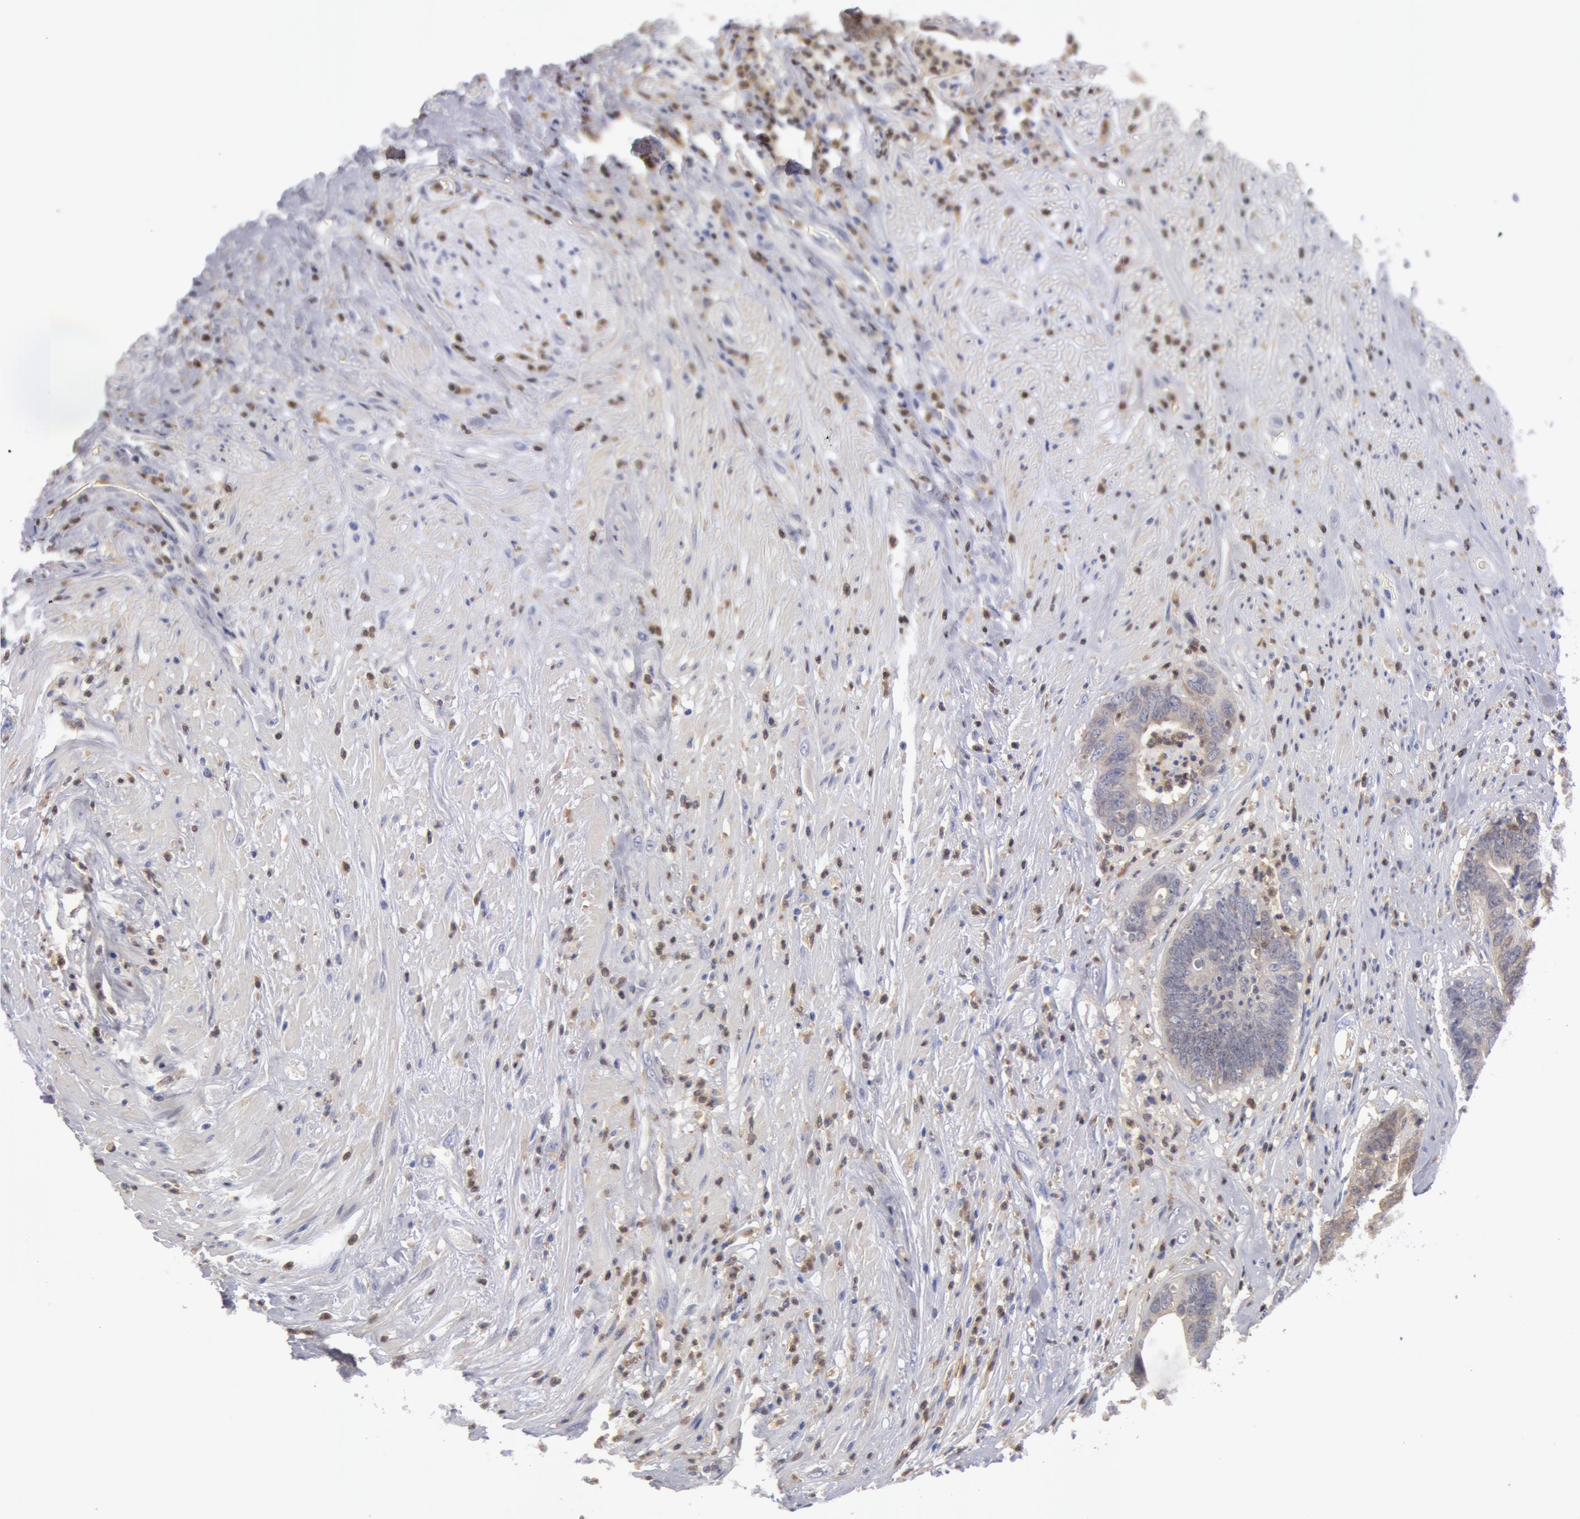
{"staining": {"intensity": "weak", "quantity": ">75%", "location": "cytoplasmic/membranous"}, "tissue": "colorectal cancer", "cell_type": "Tumor cells", "image_type": "cancer", "snomed": [{"axis": "morphology", "description": "Adenocarcinoma, NOS"}, {"axis": "topography", "description": "Rectum"}], "caption": "Brown immunohistochemical staining in adenocarcinoma (colorectal) demonstrates weak cytoplasmic/membranous expression in approximately >75% of tumor cells.", "gene": "SYK", "patient": {"sex": "female", "age": 65}}